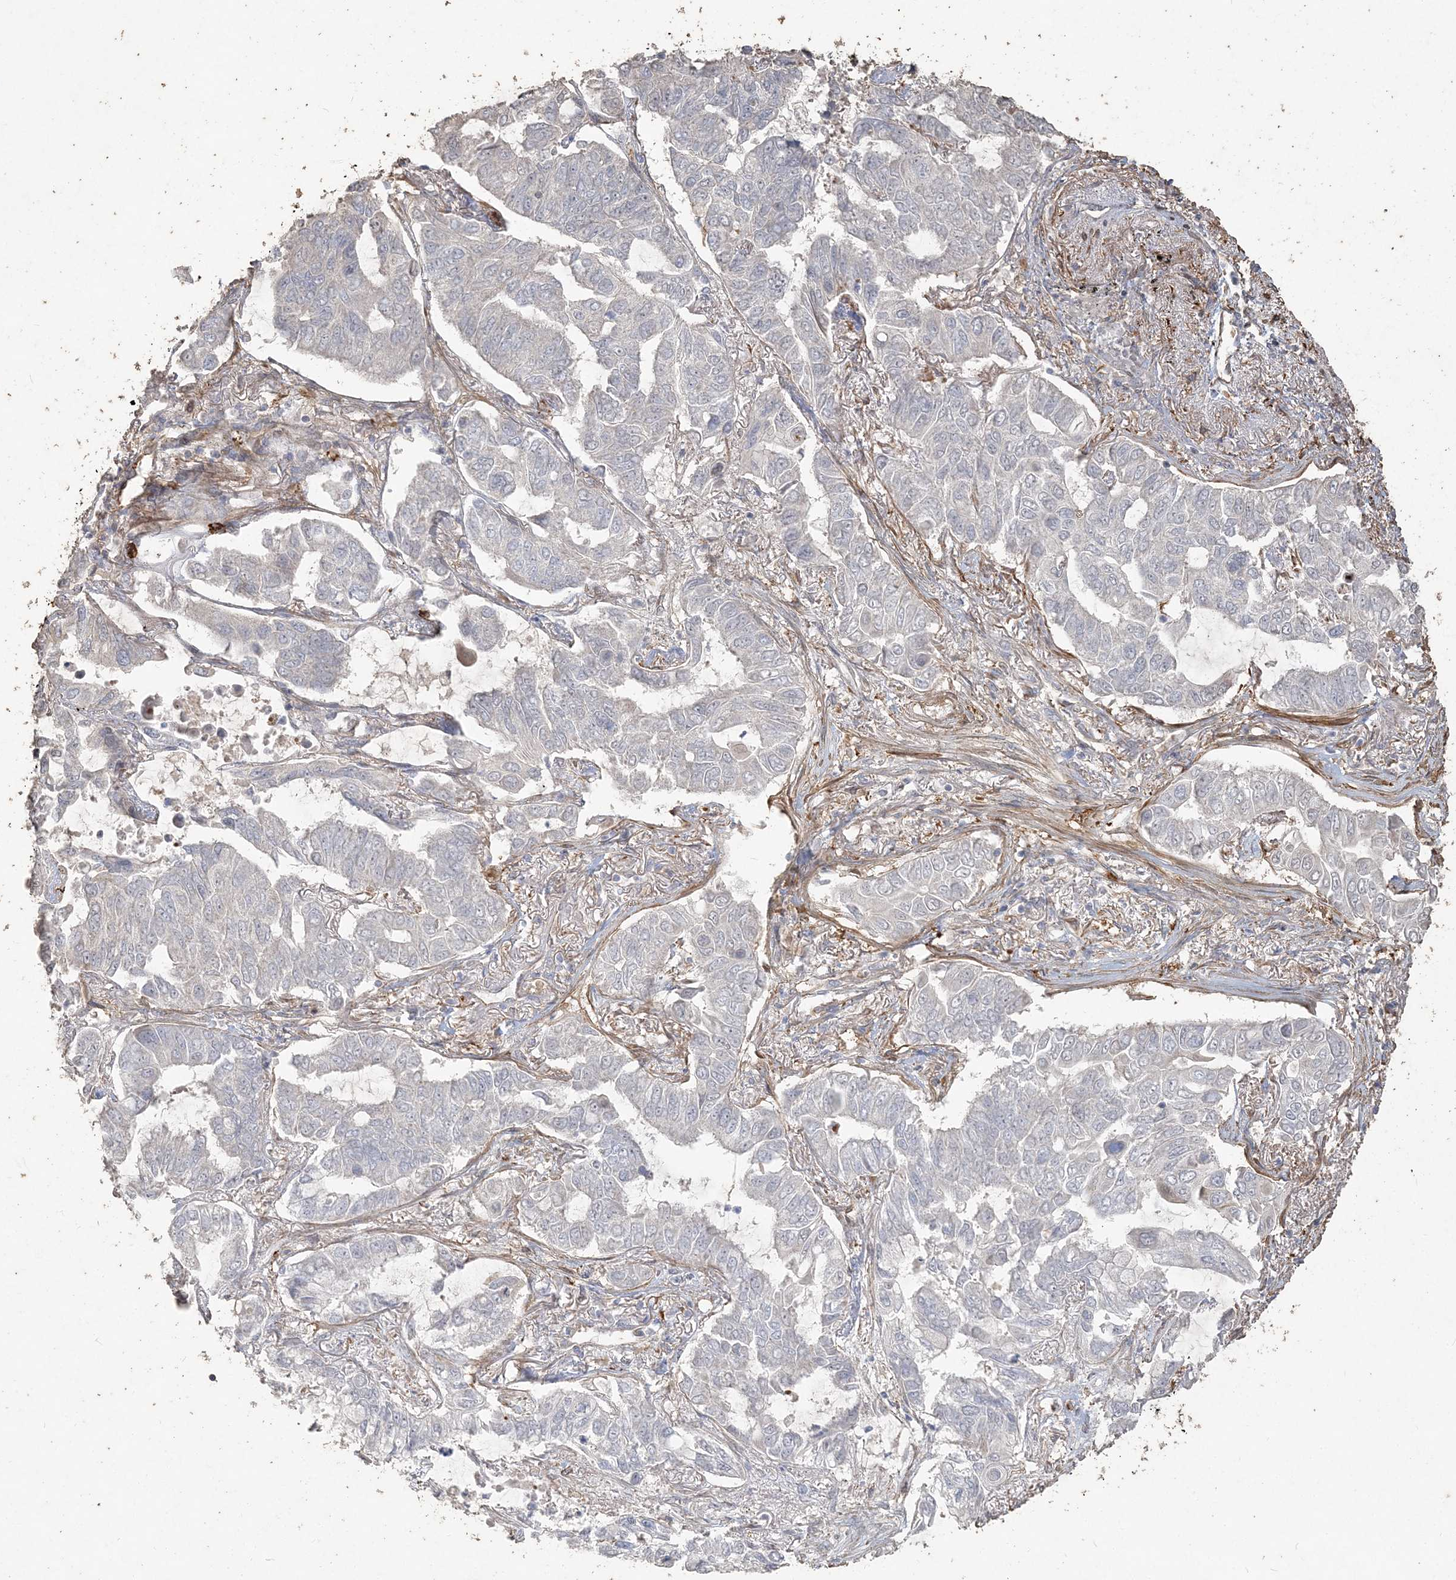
{"staining": {"intensity": "negative", "quantity": "none", "location": "none"}, "tissue": "lung cancer", "cell_type": "Tumor cells", "image_type": "cancer", "snomed": [{"axis": "morphology", "description": "Adenocarcinoma, NOS"}, {"axis": "topography", "description": "Lung"}], "caption": "Lung adenocarcinoma was stained to show a protein in brown. There is no significant positivity in tumor cells.", "gene": "RNF145", "patient": {"sex": "male", "age": 64}}